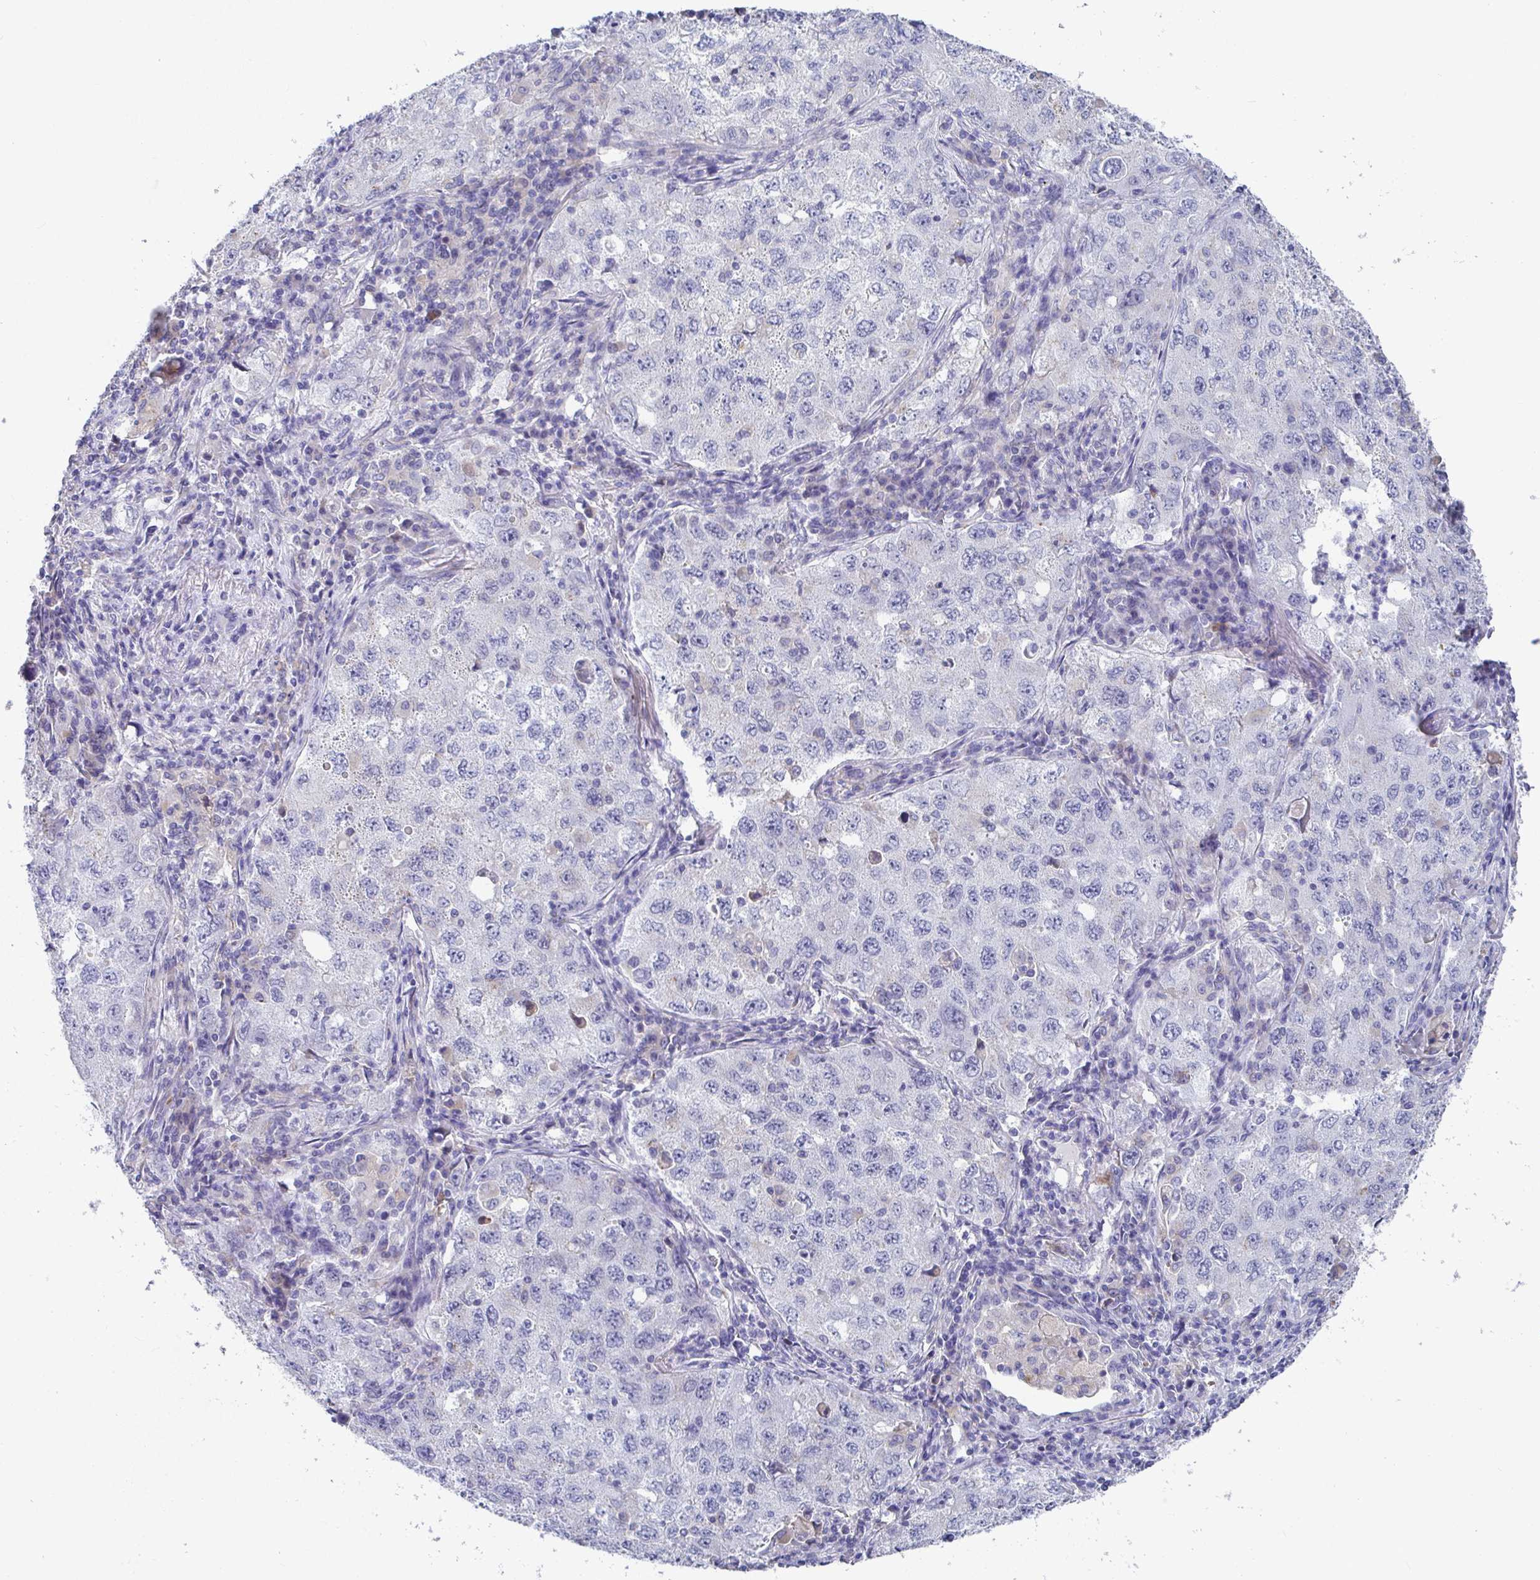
{"staining": {"intensity": "negative", "quantity": "none", "location": "none"}, "tissue": "lung cancer", "cell_type": "Tumor cells", "image_type": "cancer", "snomed": [{"axis": "morphology", "description": "Adenocarcinoma, NOS"}, {"axis": "topography", "description": "Lung"}], "caption": "Immunohistochemical staining of human lung adenocarcinoma shows no significant expression in tumor cells.", "gene": "TAS2R39", "patient": {"sex": "female", "age": 57}}